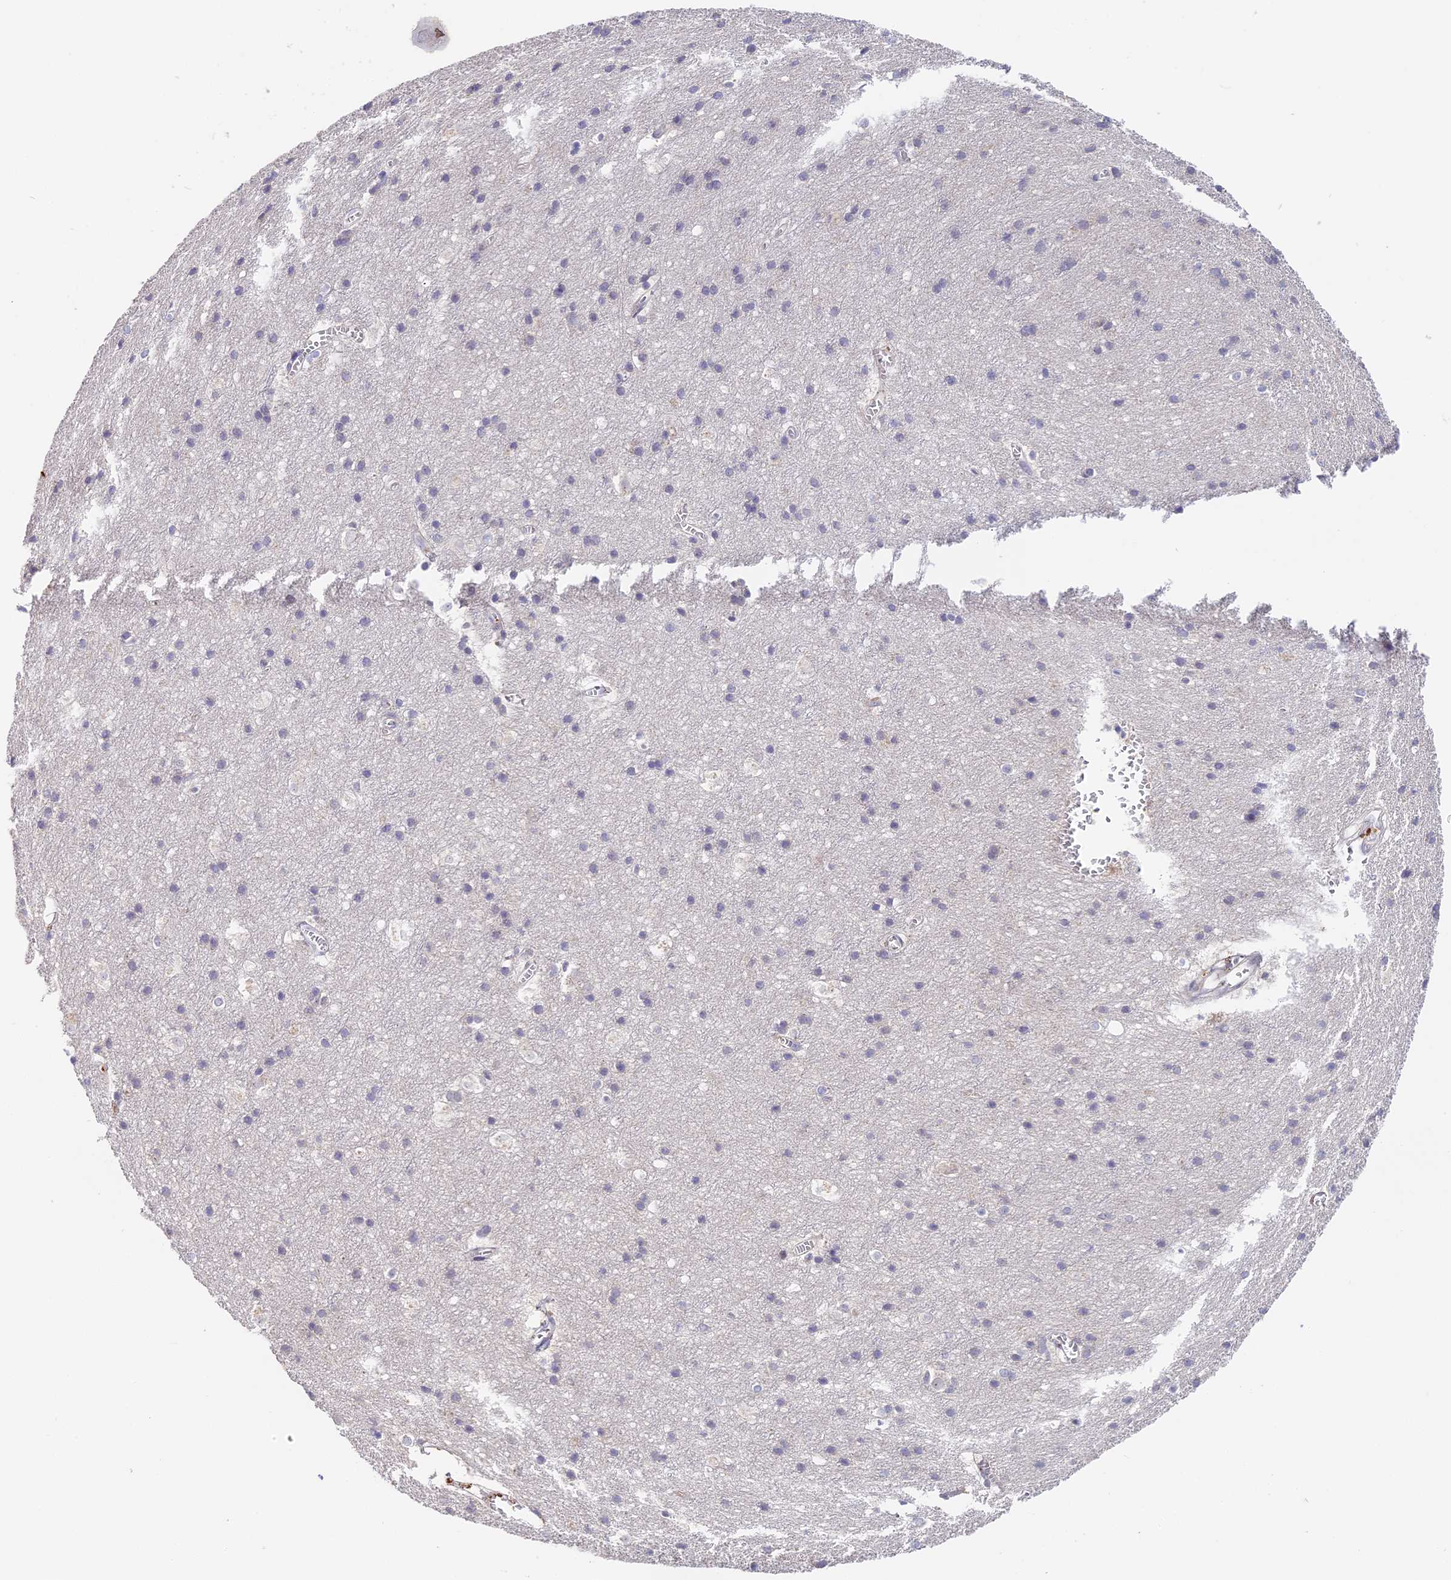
{"staining": {"intensity": "negative", "quantity": "none", "location": "none"}, "tissue": "cerebral cortex", "cell_type": "Endothelial cells", "image_type": "normal", "snomed": [{"axis": "morphology", "description": "Normal tissue, NOS"}, {"axis": "topography", "description": "Cerebral cortex"}], "caption": "The IHC histopathology image has no significant positivity in endothelial cells of cerebral cortex.", "gene": "ADGRD1", "patient": {"sex": "male", "age": 54}}